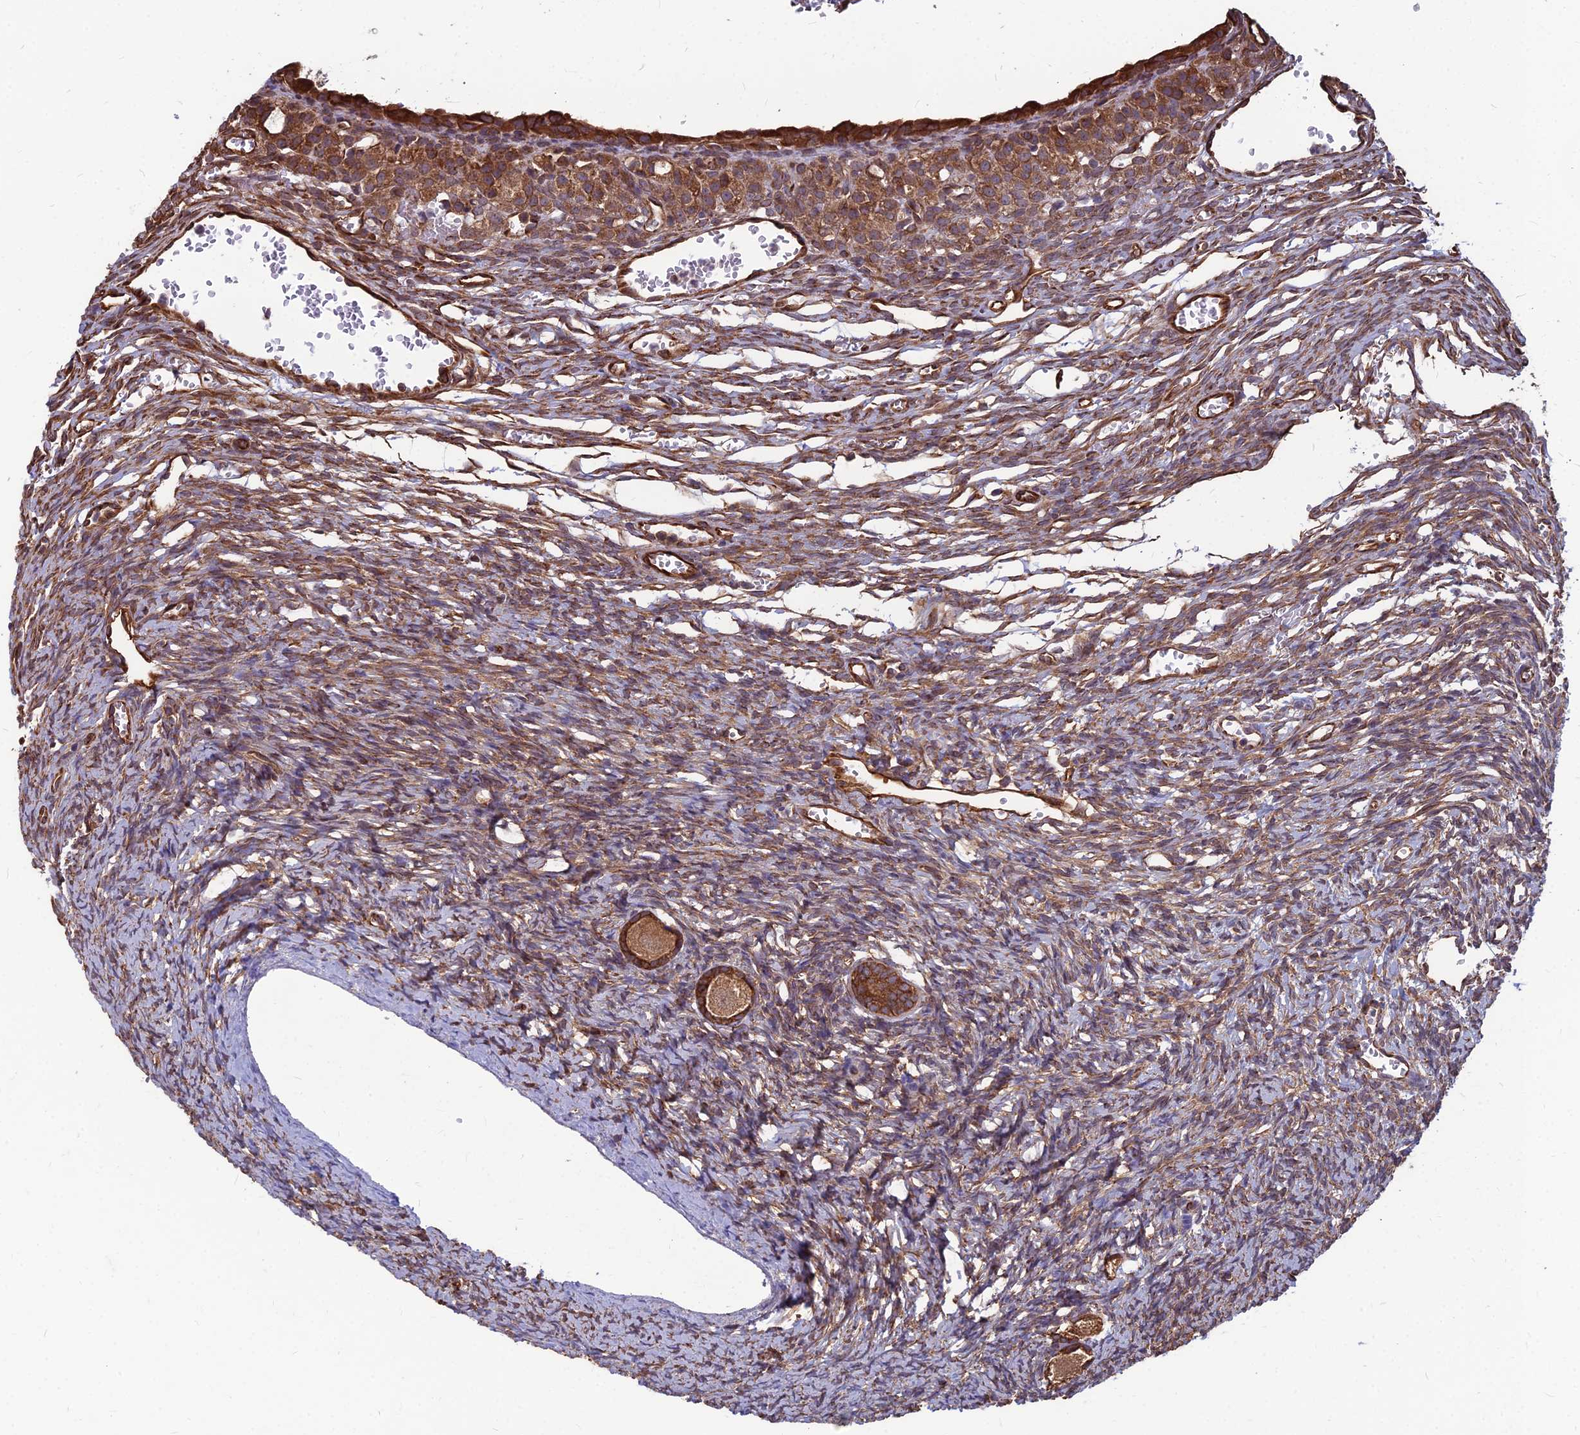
{"staining": {"intensity": "moderate", "quantity": ">75%", "location": "cytoplasmic/membranous"}, "tissue": "ovary", "cell_type": "Follicle cells", "image_type": "normal", "snomed": [{"axis": "morphology", "description": "Normal tissue, NOS"}, {"axis": "topography", "description": "Ovary"}], "caption": "About >75% of follicle cells in normal human ovary reveal moderate cytoplasmic/membranous protein positivity as visualized by brown immunohistochemical staining.", "gene": "LSM6", "patient": {"sex": "female", "age": 39}}